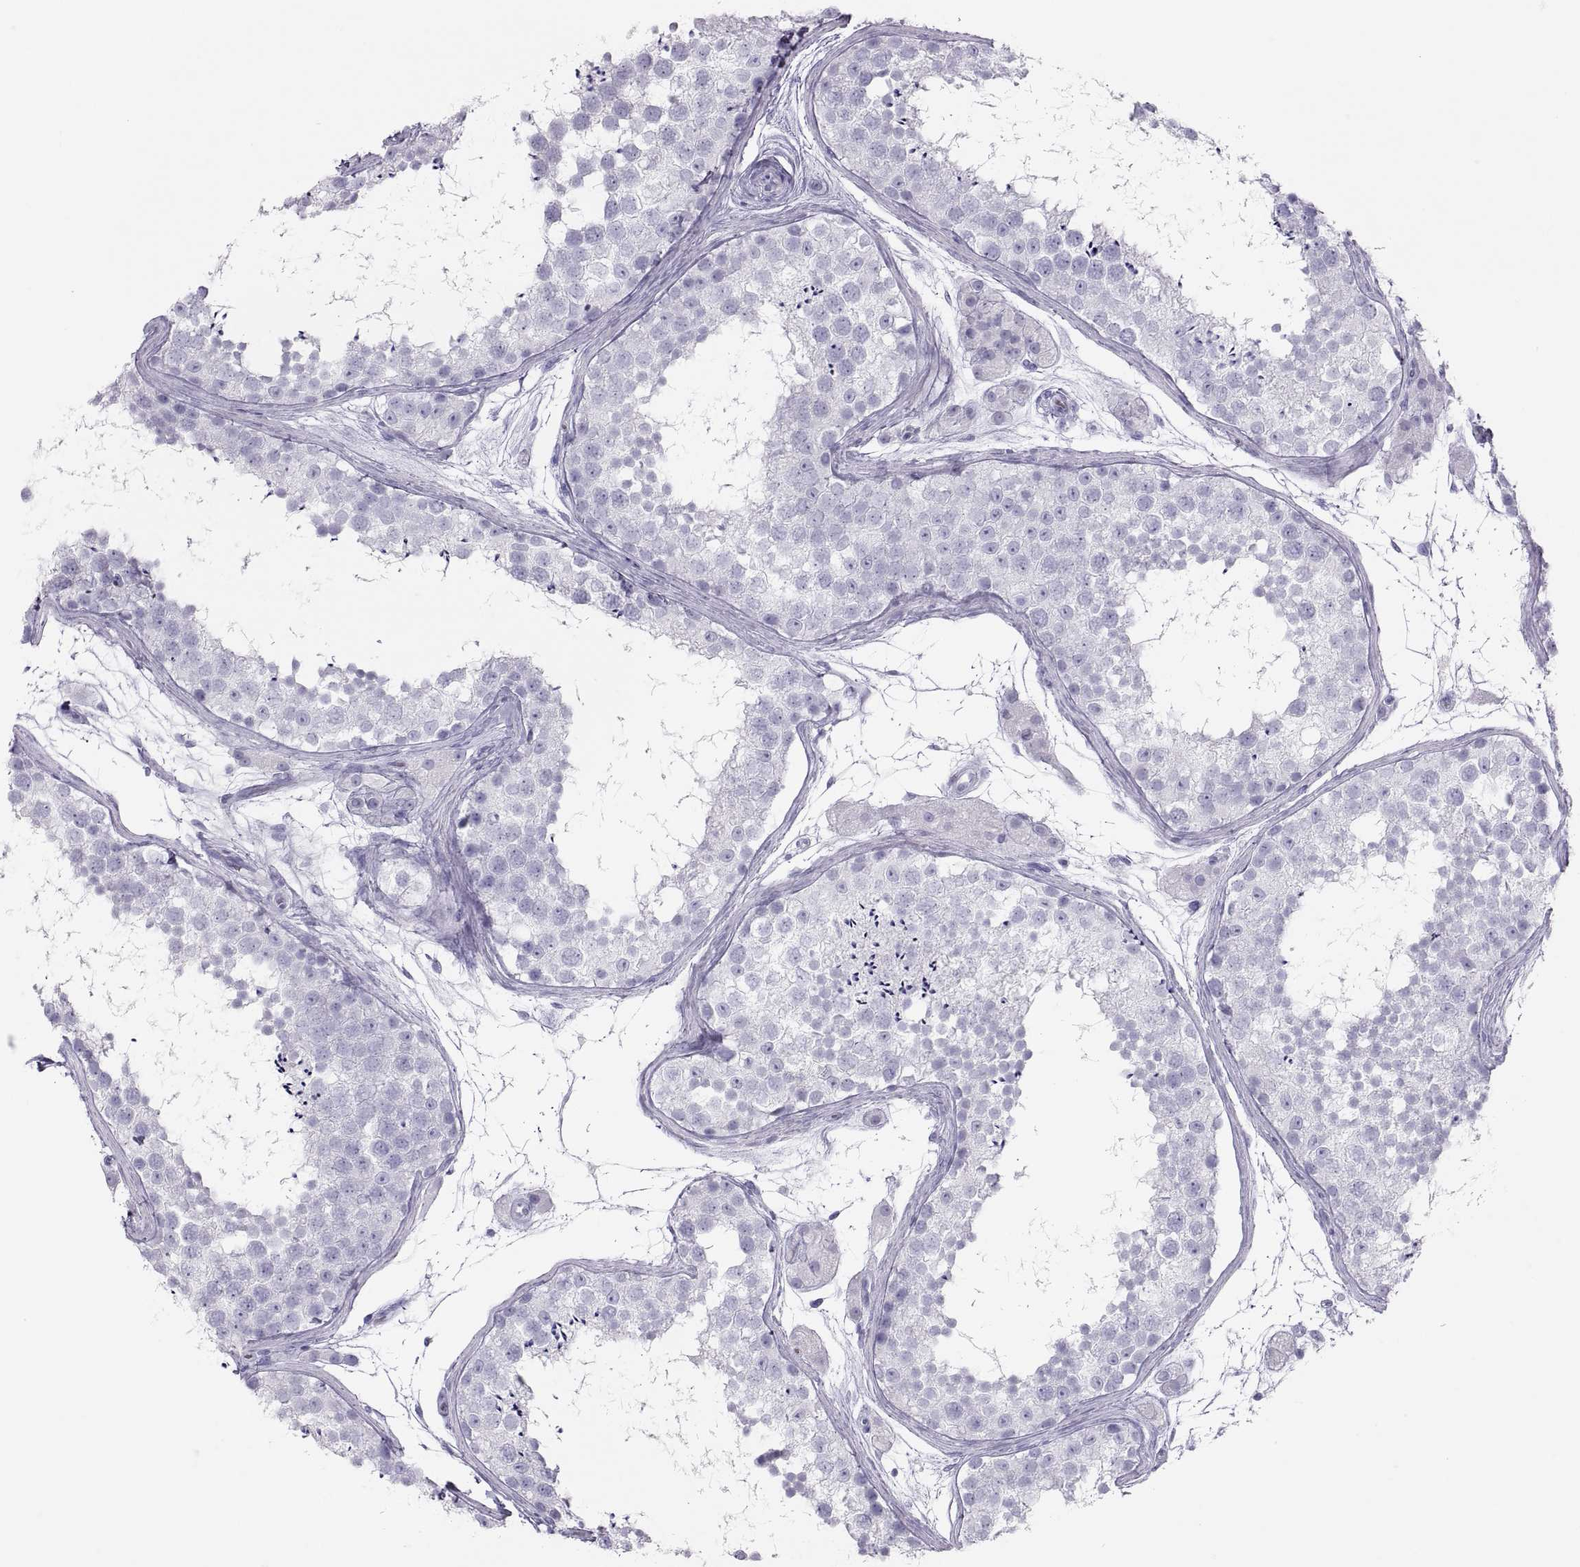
{"staining": {"intensity": "negative", "quantity": "none", "location": "none"}, "tissue": "testis", "cell_type": "Cells in seminiferous ducts", "image_type": "normal", "snomed": [{"axis": "morphology", "description": "Normal tissue, NOS"}, {"axis": "topography", "description": "Testis"}], "caption": "An IHC image of unremarkable testis is shown. There is no staining in cells in seminiferous ducts of testis.", "gene": "SEMG1", "patient": {"sex": "male", "age": 41}}